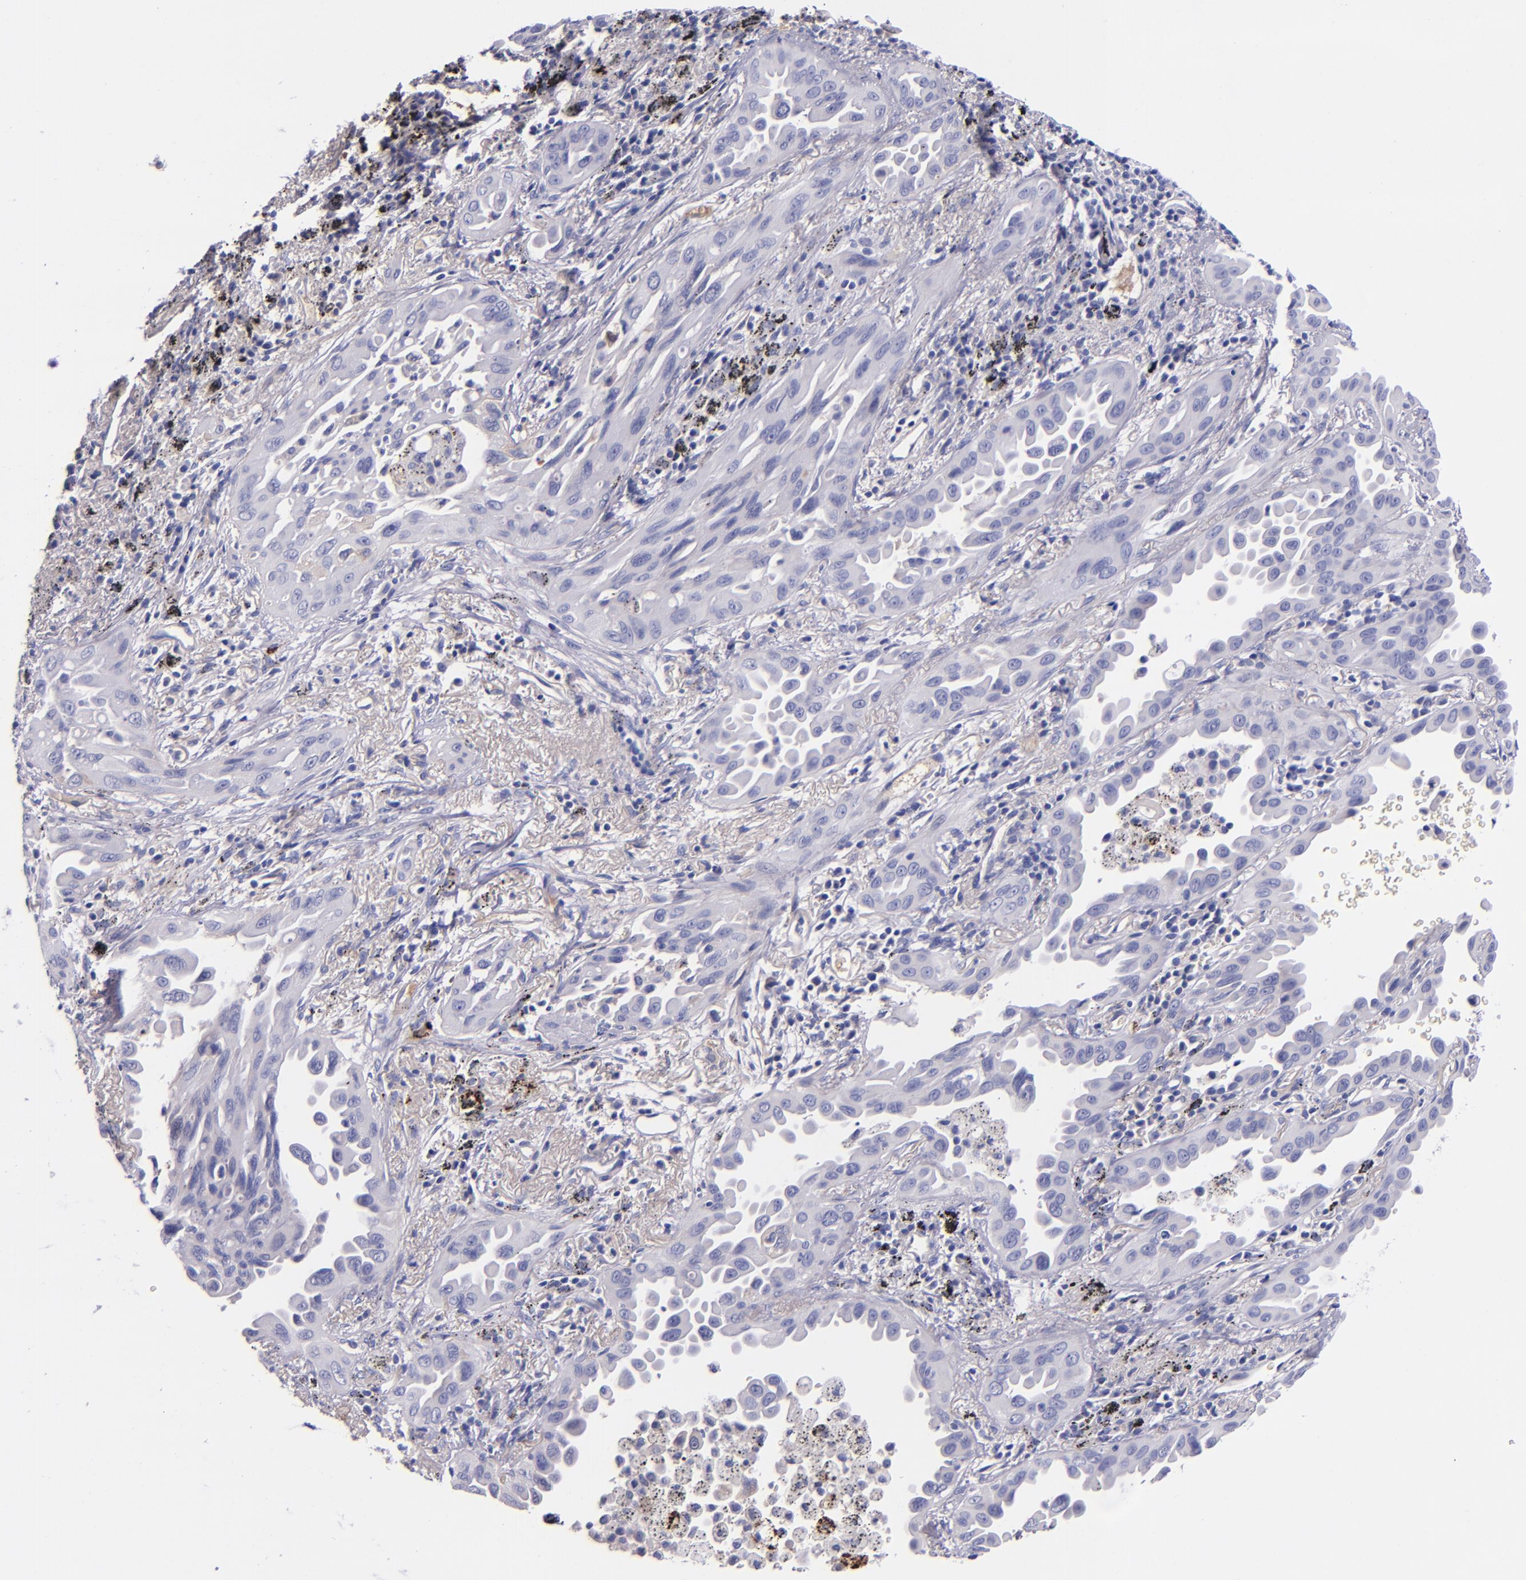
{"staining": {"intensity": "negative", "quantity": "none", "location": "none"}, "tissue": "lung cancer", "cell_type": "Tumor cells", "image_type": "cancer", "snomed": [{"axis": "morphology", "description": "Adenocarcinoma, NOS"}, {"axis": "topography", "description": "Lung"}], "caption": "DAB (3,3'-diaminobenzidine) immunohistochemical staining of lung adenocarcinoma shows no significant staining in tumor cells. (DAB IHC with hematoxylin counter stain).", "gene": "KNG1", "patient": {"sex": "male", "age": 68}}